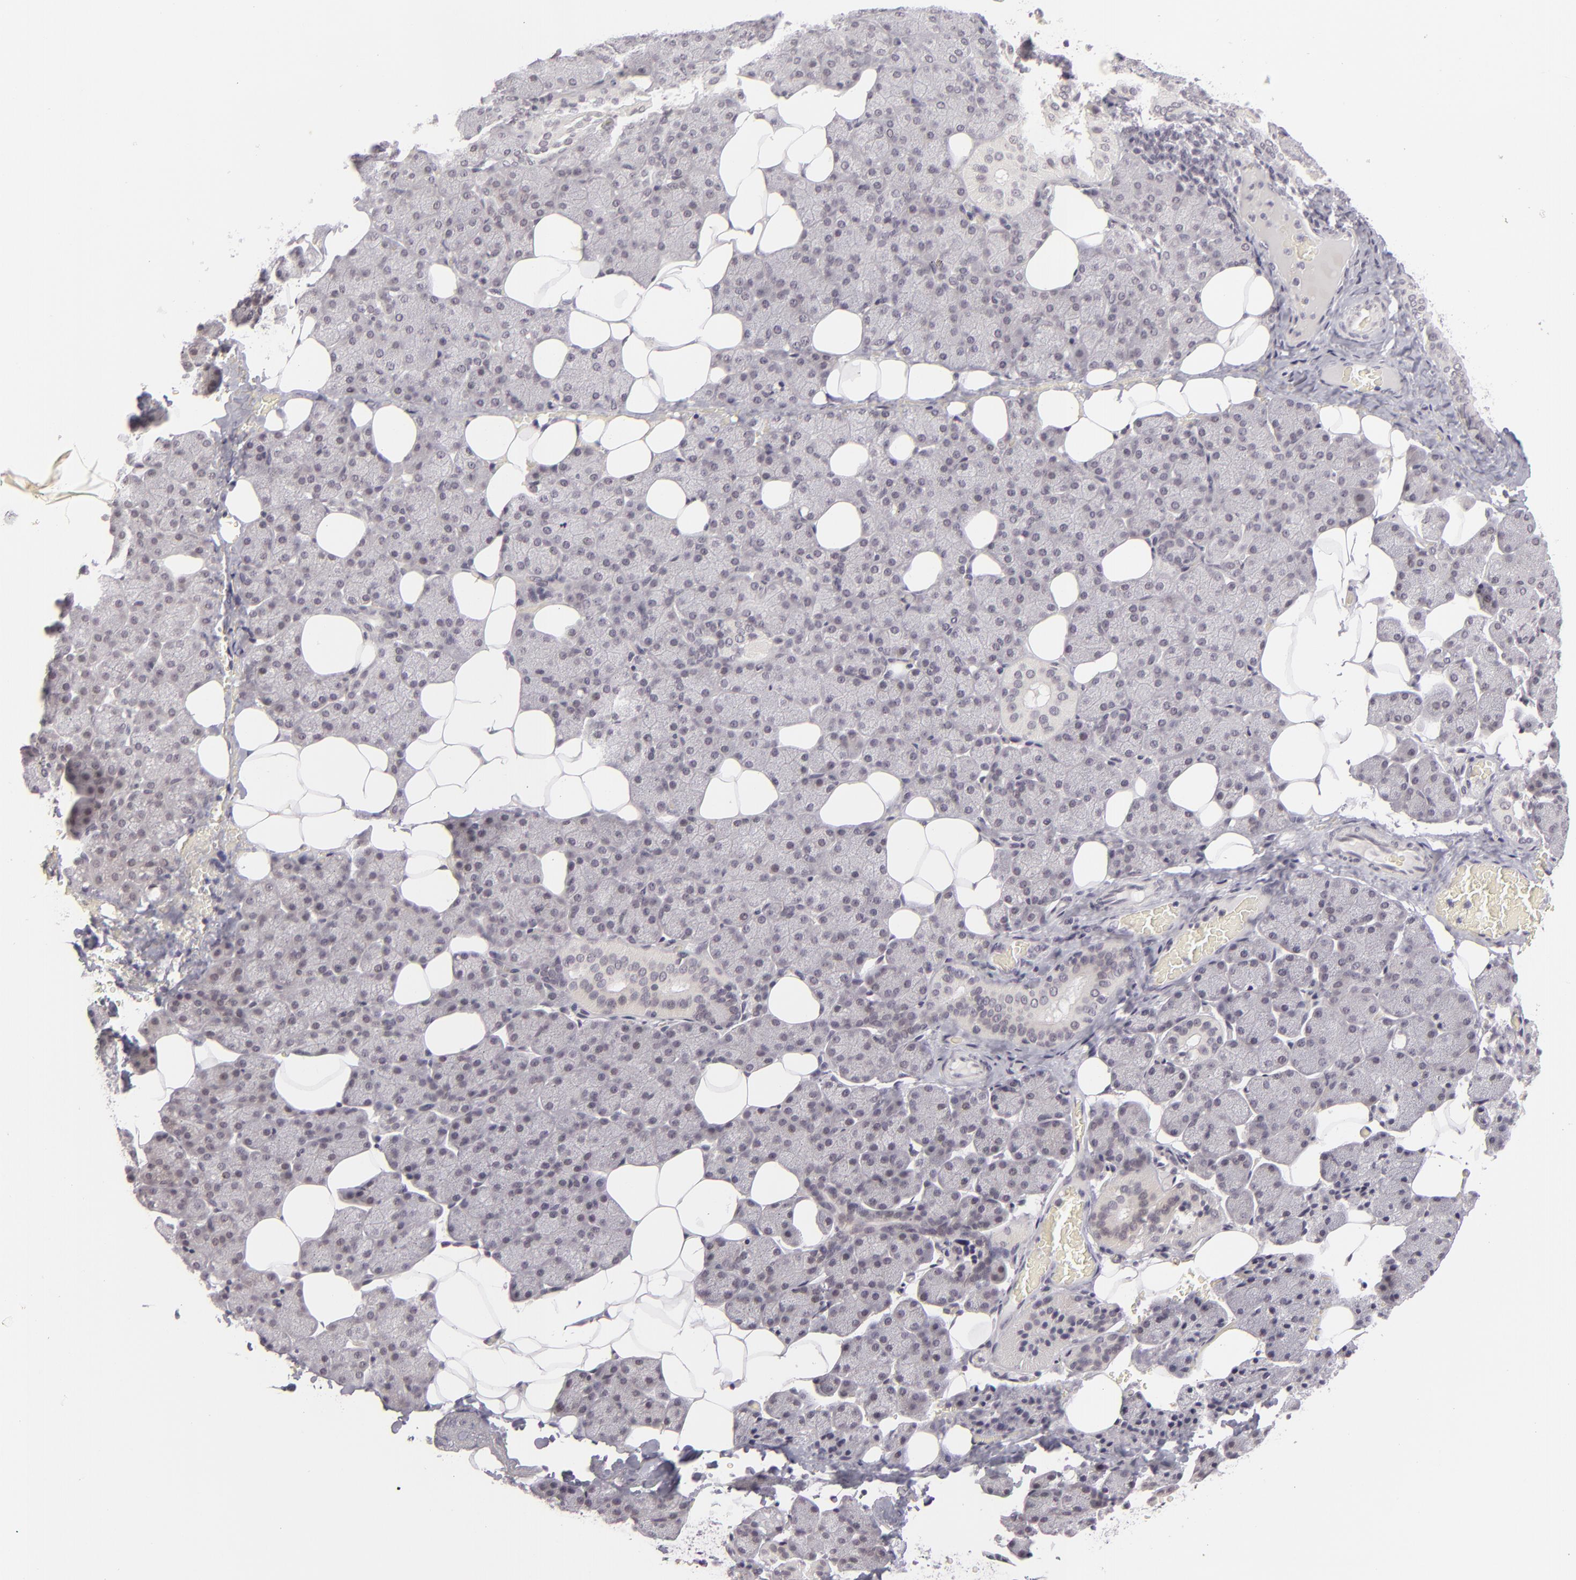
{"staining": {"intensity": "negative", "quantity": "none", "location": "none"}, "tissue": "salivary gland", "cell_type": "Glandular cells", "image_type": "normal", "snomed": [{"axis": "morphology", "description": "Normal tissue, NOS"}, {"axis": "topography", "description": "Lymph node"}, {"axis": "topography", "description": "Salivary gland"}], "caption": "IHC micrograph of normal salivary gland stained for a protein (brown), which exhibits no positivity in glandular cells. (DAB (3,3'-diaminobenzidine) immunohistochemistry (IHC) with hematoxylin counter stain).", "gene": "DLG3", "patient": {"sex": "male", "age": 8}}